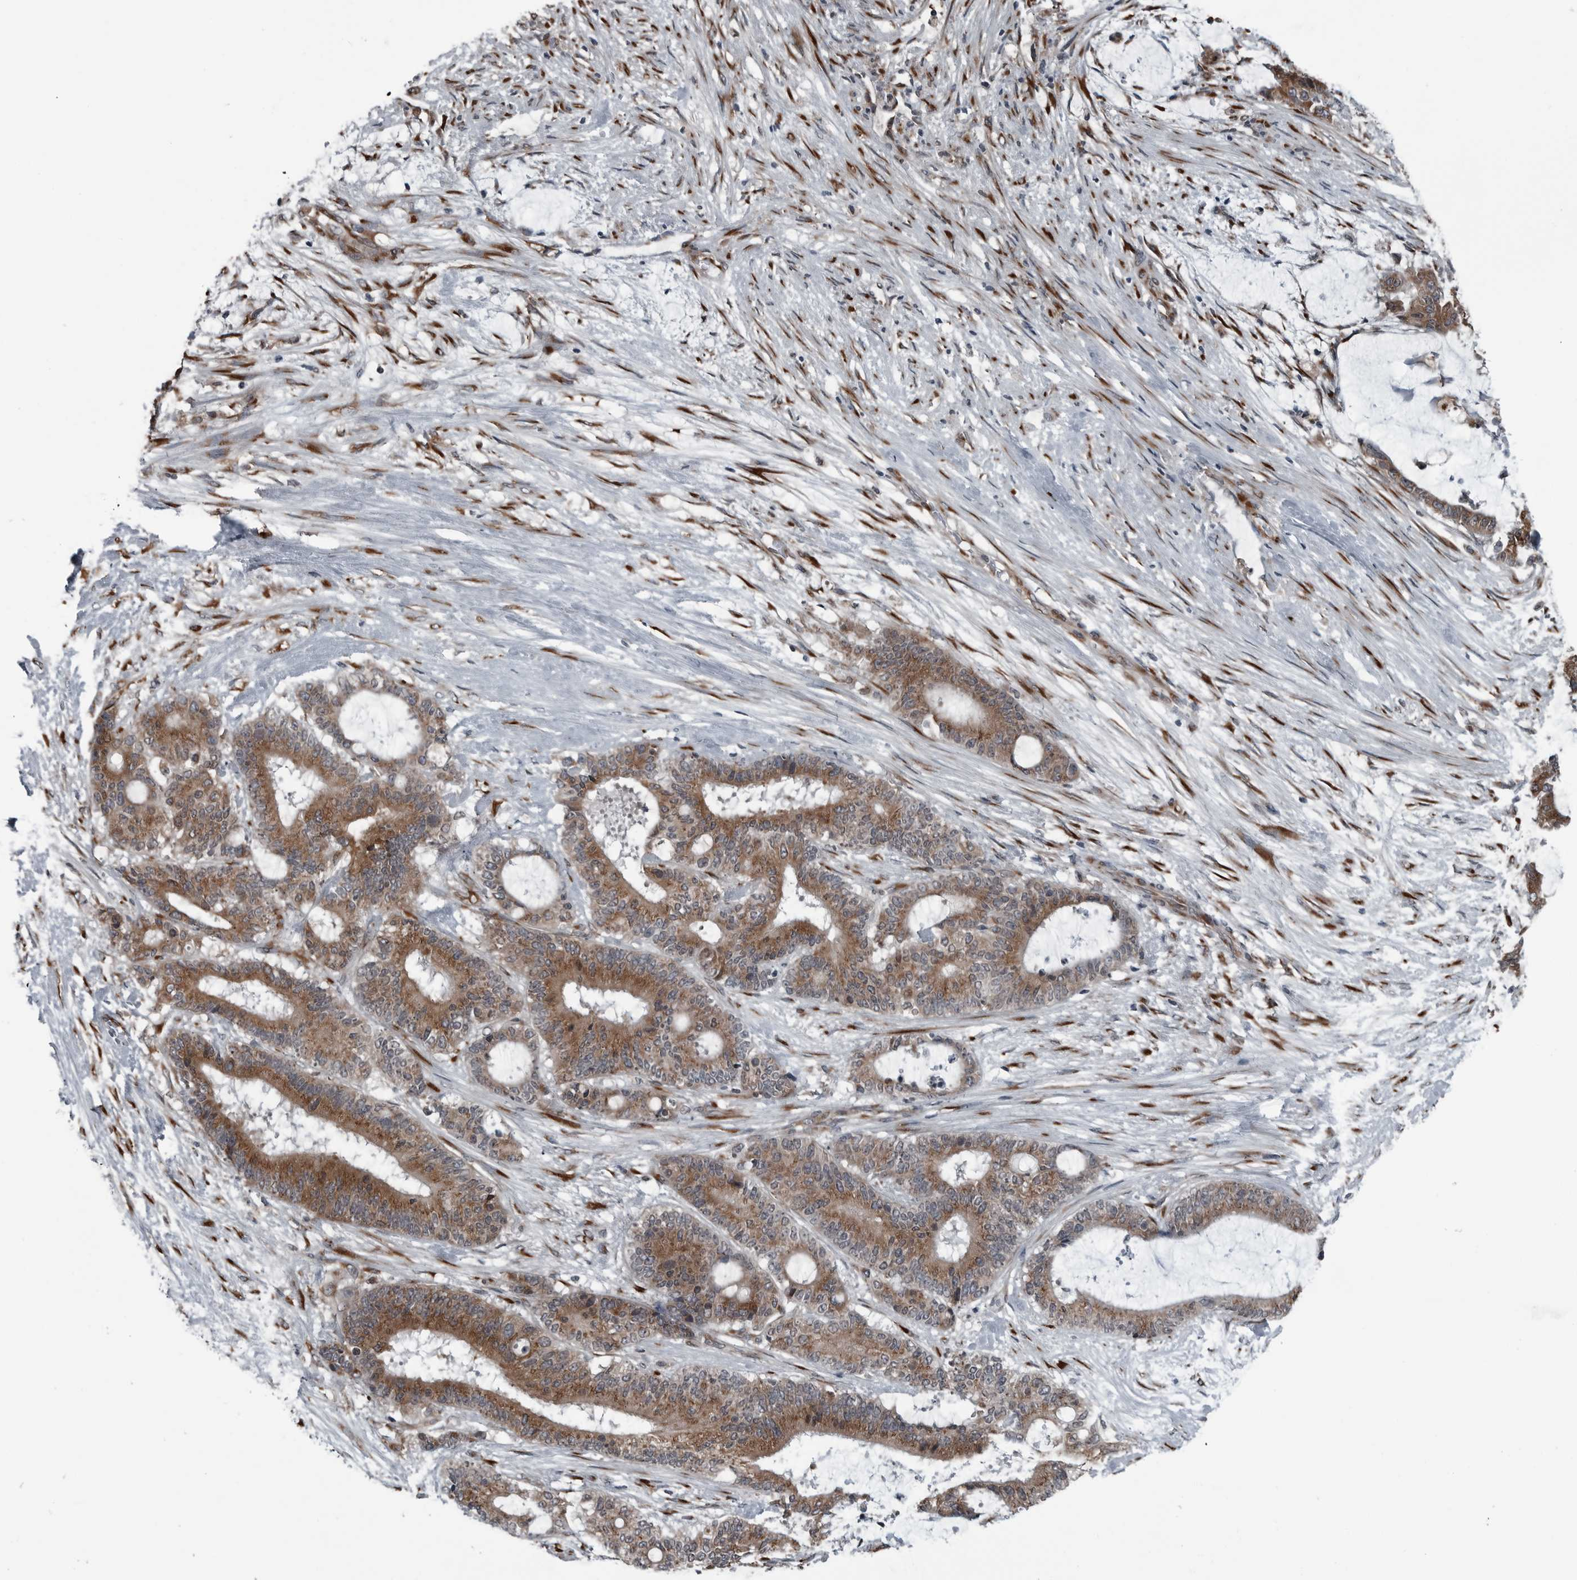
{"staining": {"intensity": "strong", "quantity": ">75%", "location": "cytoplasmic/membranous"}, "tissue": "liver cancer", "cell_type": "Tumor cells", "image_type": "cancer", "snomed": [{"axis": "morphology", "description": "Normal tissue, NOS"}, {"axis": "morphology", "description": "Cholangiocarcinoma"}, {"axis": "topography", "description": "Liver"}, {"axis": "topography", "description": "Peripheral nerve tissue"}], "caption": "A micrograph of cholangiocarcinoma (liver) stained for a protein reveals strong cytoplasmic/membranous brown staining in tumor cells.", "gene": "CEP85", "patient": {"sex": "female", "age": 73}}